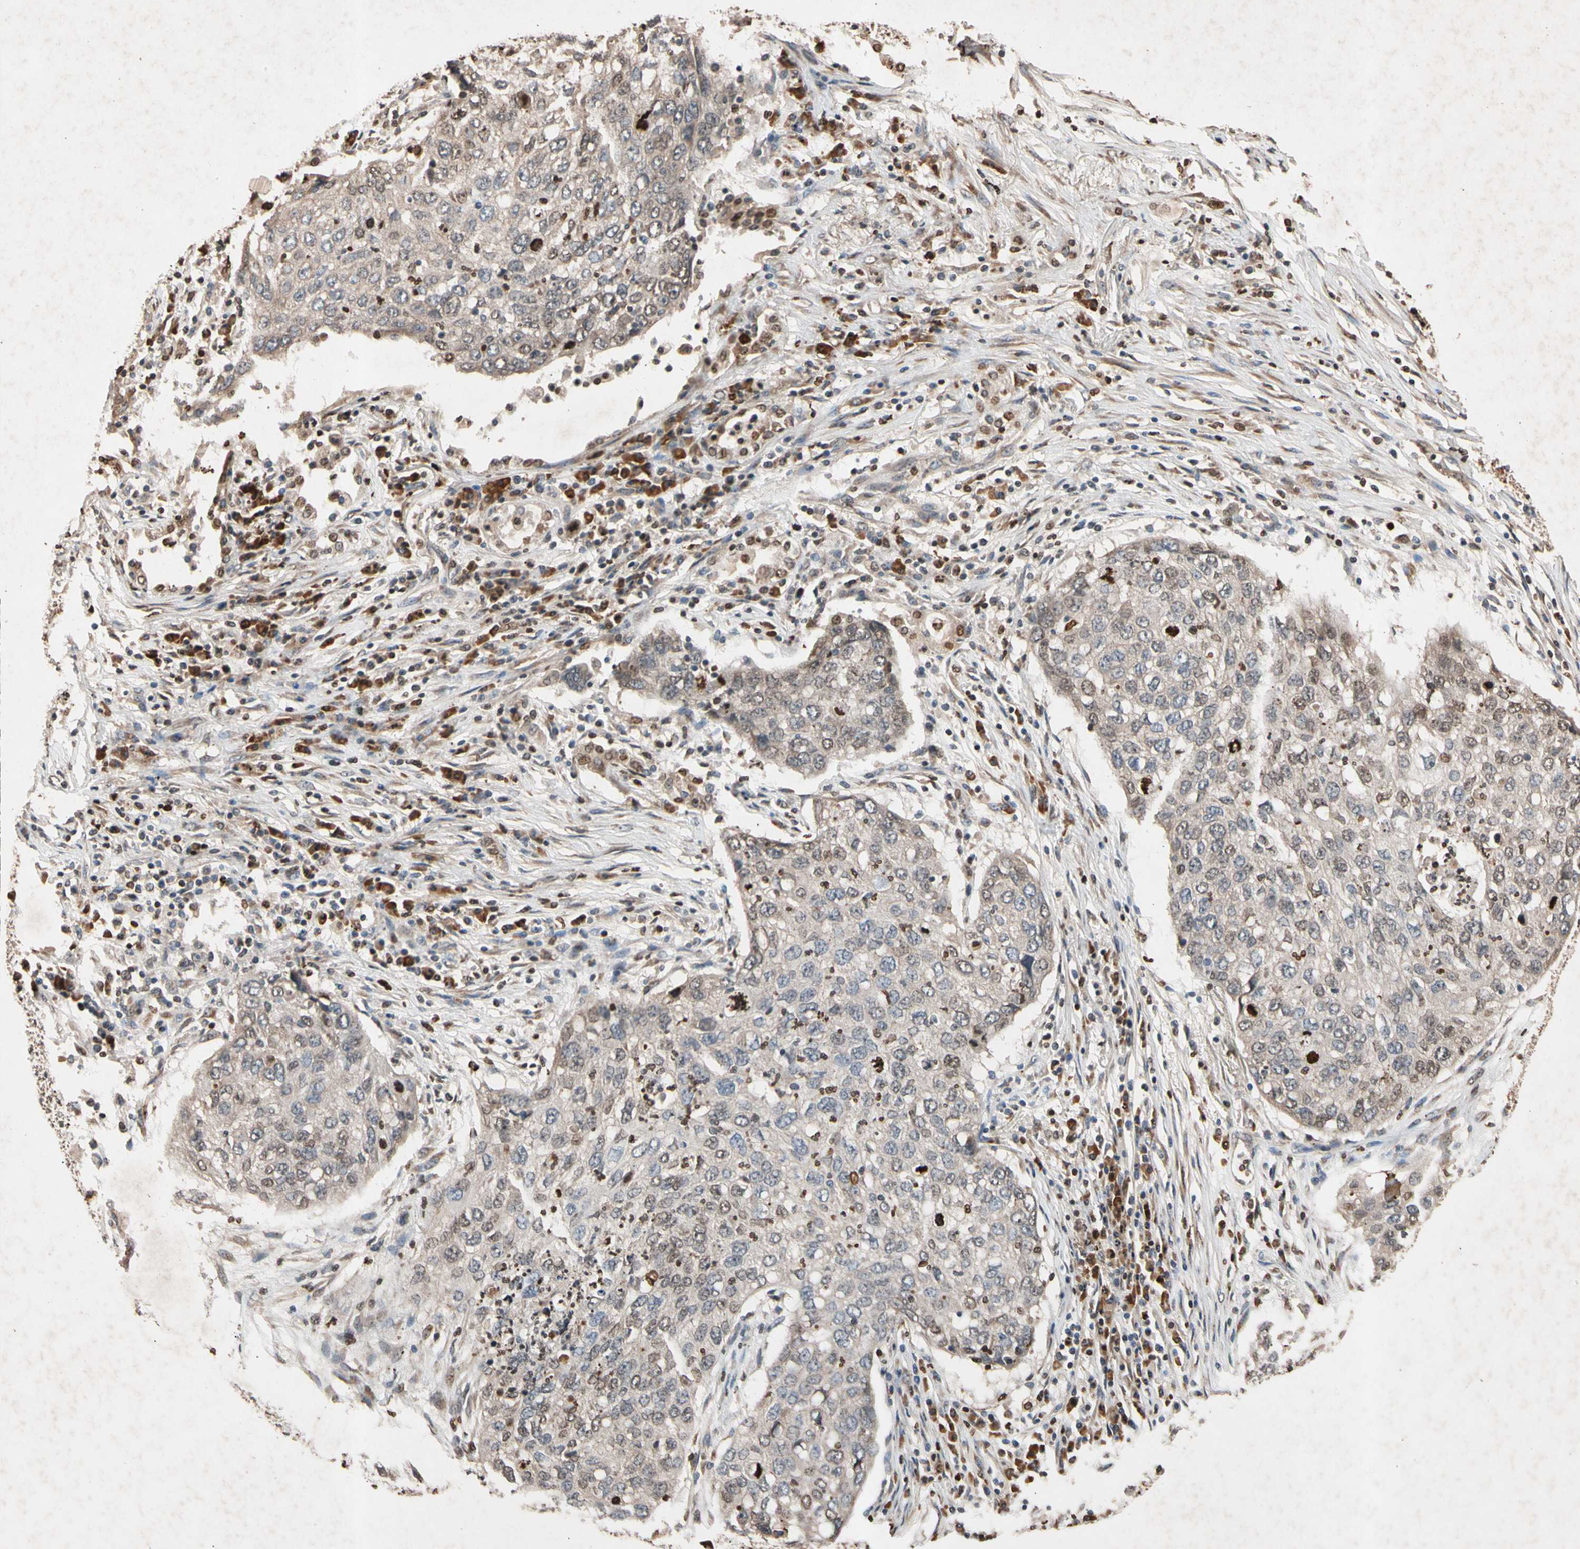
{"staining": {"intensity": "weak", "quantity": ">75%", "location": "cytoplasmic/membranous"}, "tissue": "lung cancer", "cell_type": "Tumor cells", "image_type": "cancer", "snomed": [{"axis": "morphology", "description": "Squamous cell carcinoma, NOS"}, {"axis": "topography", "description": "Lung"}], "caption": "Immunohistochemistry (IHC) (DAB) staining of human lung cancer (squamous cell carcinoma) reveals weak cytoplasmic/membranous protein staining in approximately >75% of tumor cells. Using DAB (3,3'-diaminobenzidine) (brown) and hematoxylin (blue) stains, captured at high magnification using brightfield microscopy.", "gene": "PRDX4", "patient": {"sex": "female", "age": 63}}